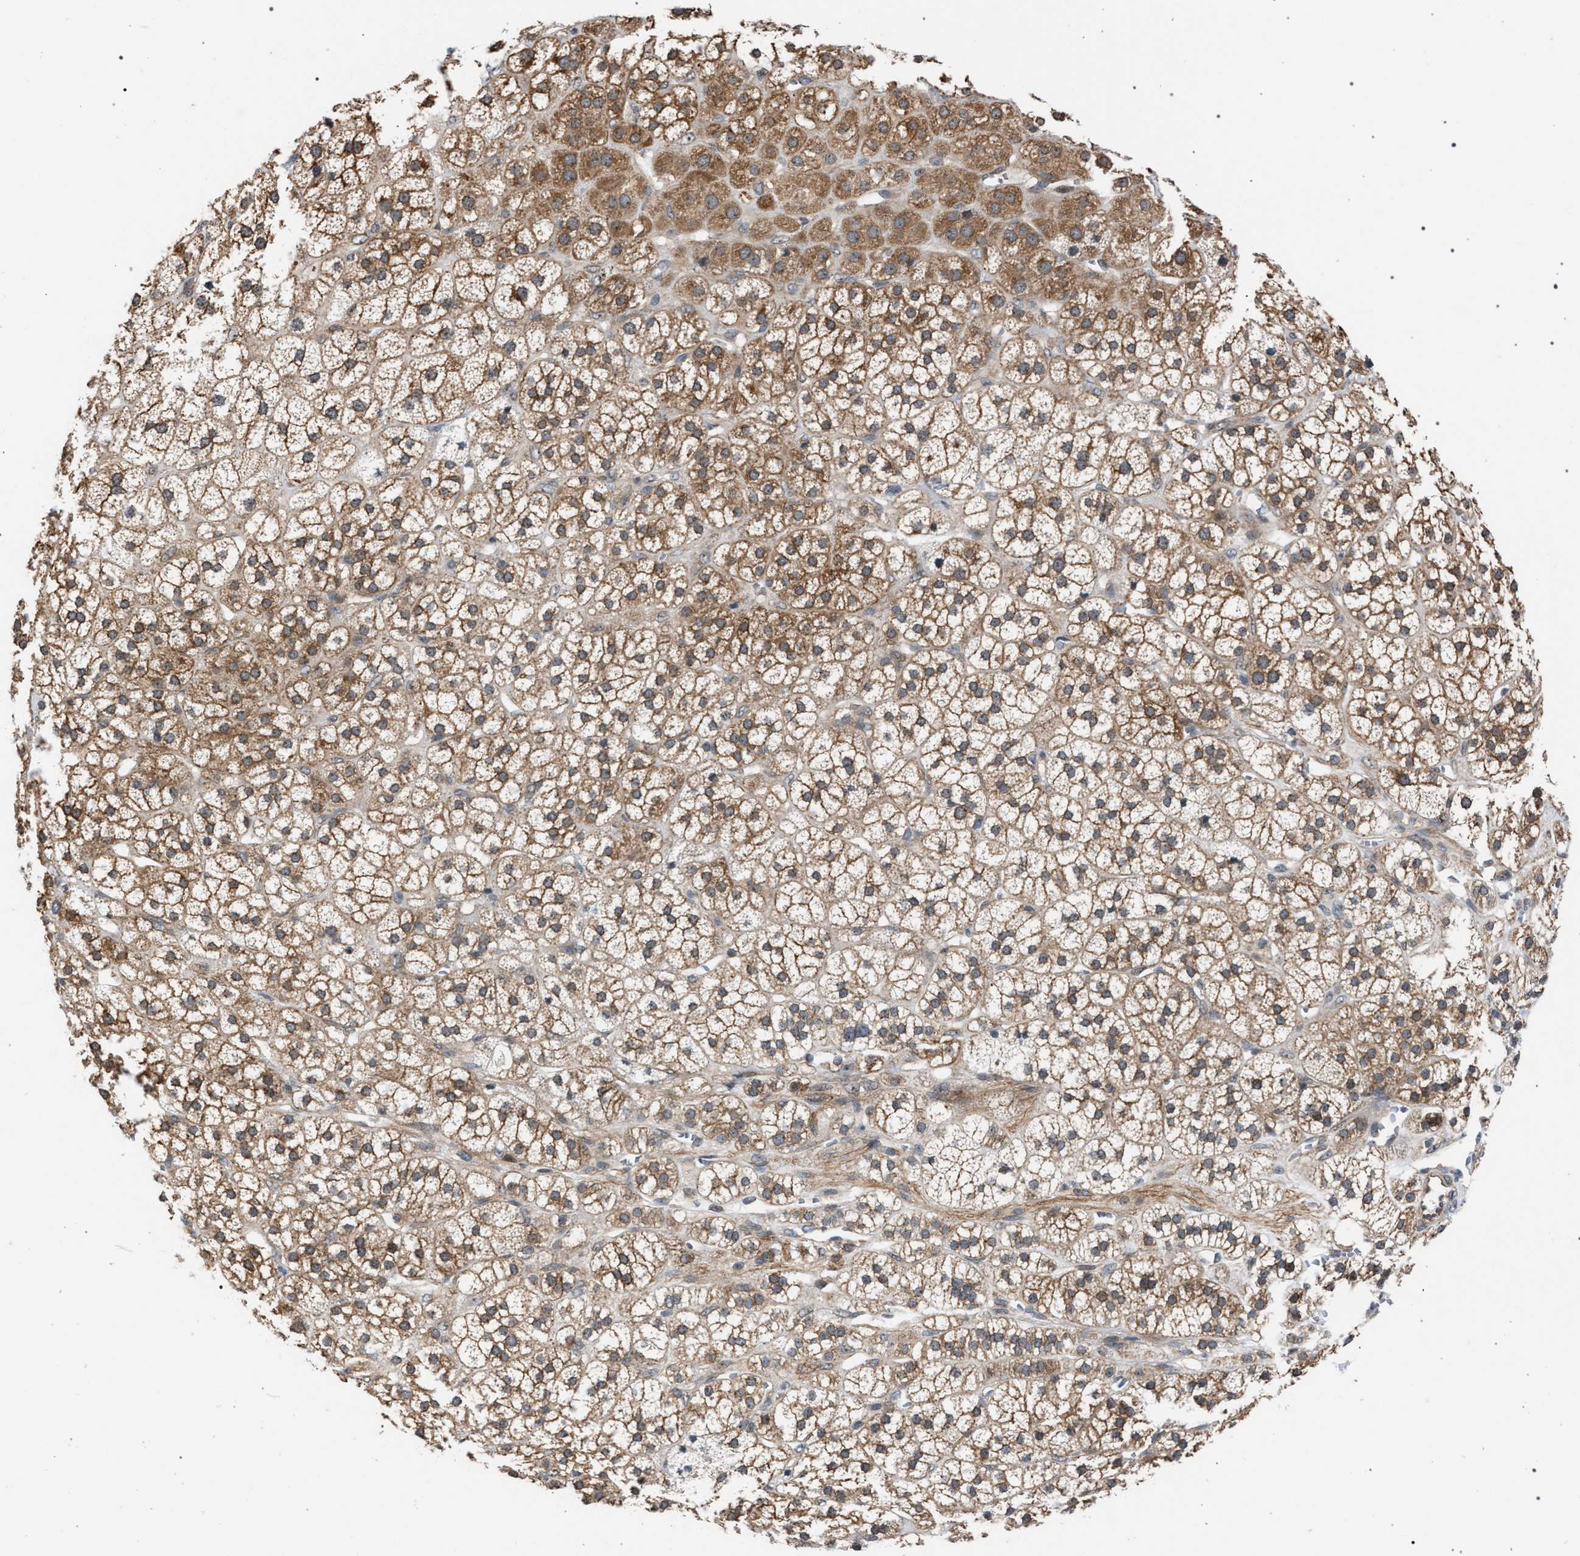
{"staining": {"intensity": "moderate", "quantity": ">75%", "location": "cytoplasmic/membranous"}, "tissue": "adrenal gland", "cell_type": "Glandular cells", "image_type": "normal", "snomed": [{"axis": "morphology", "description": "Normal tissue, NOS"}, {"axis": "topography", "description": "Adrenal gland"}], "caption": "Immunohistochemistry image of unremarkable adrenal gland stained for a protein (brown), which demonstrates medium levels of moderate cytoplasmic/membranous staining in about >75% of glandular cells.", "gene": "IRAK4", "patient": {"sex": "male", "age": 56}}